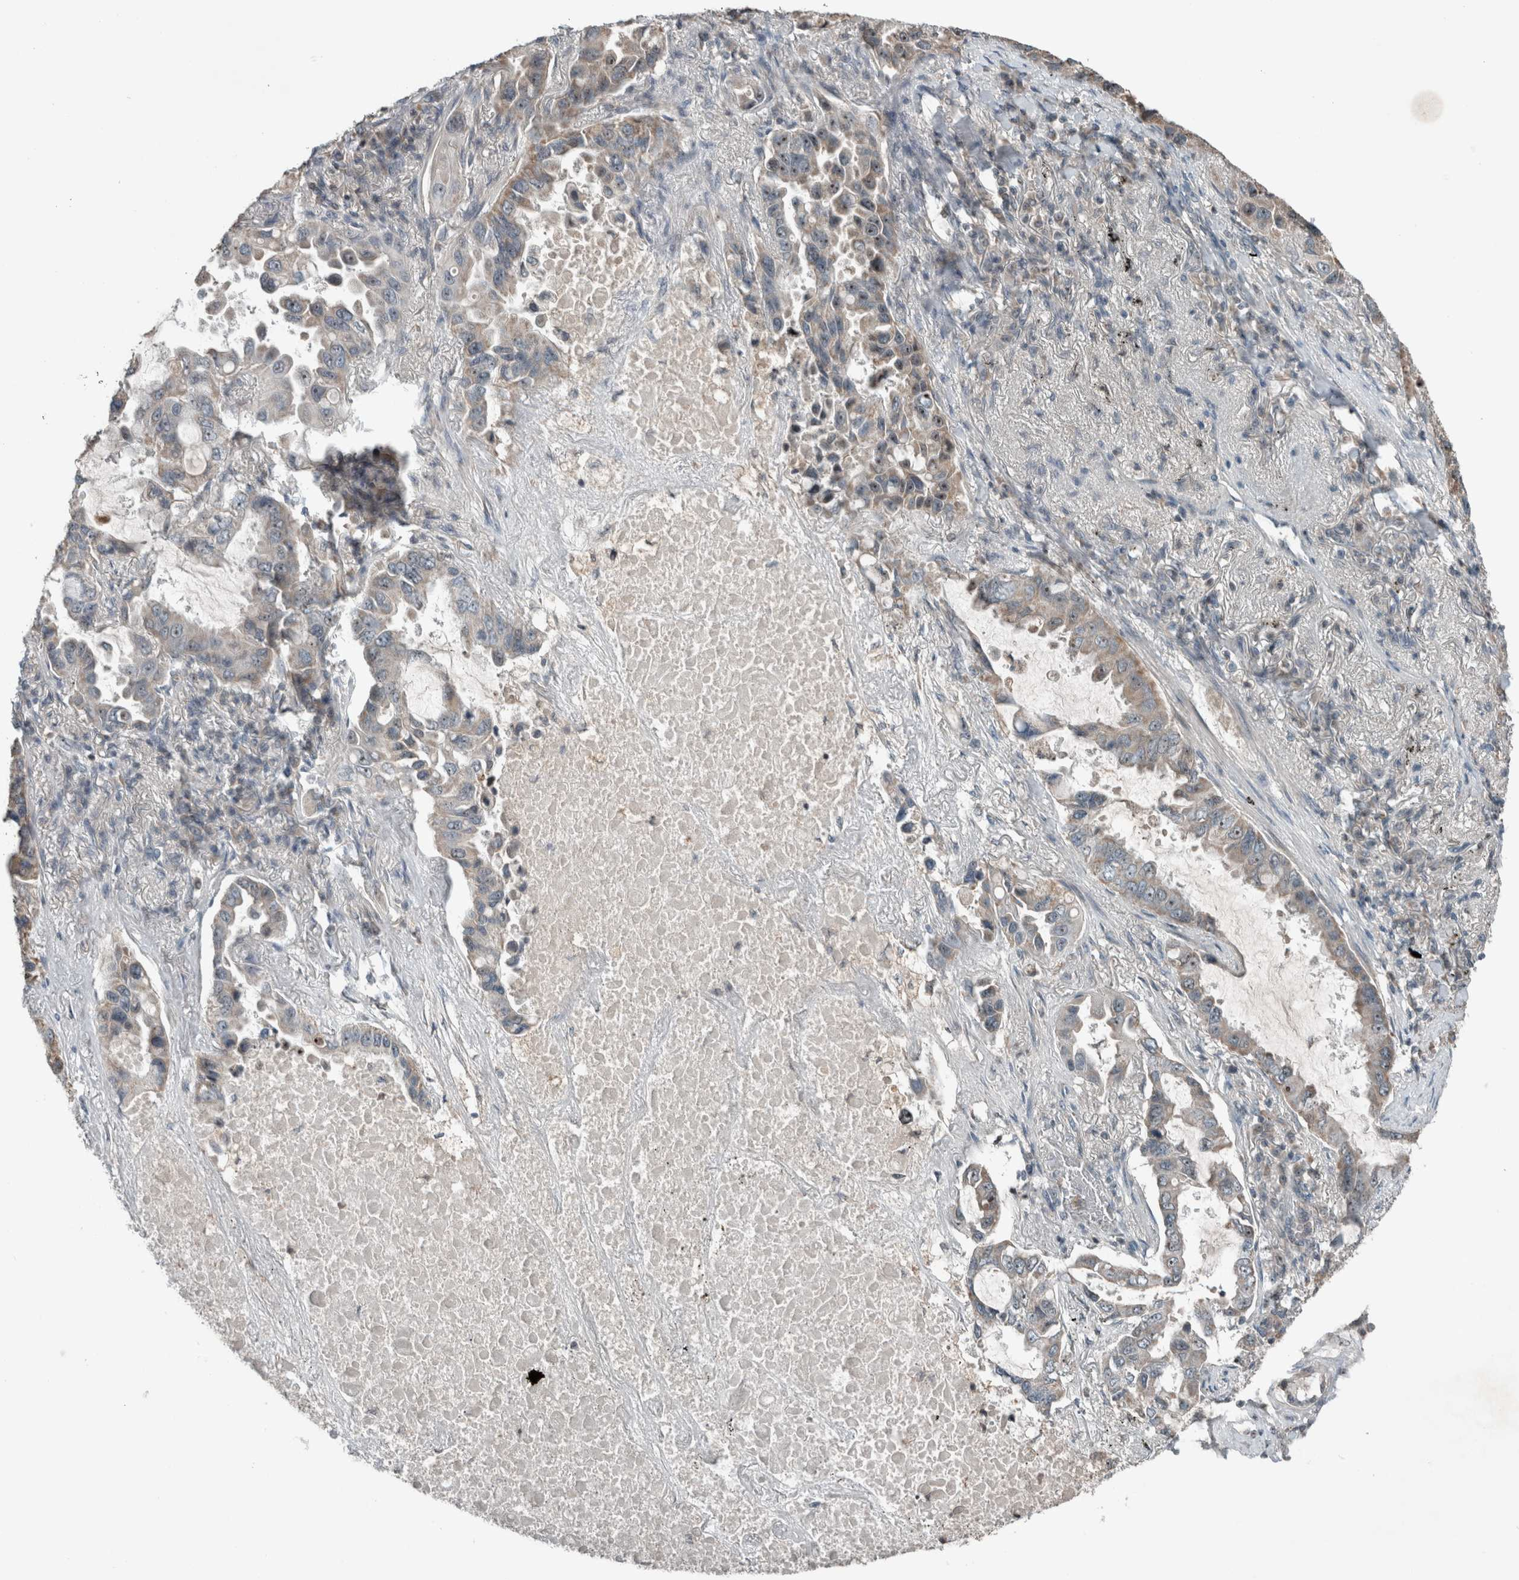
{"staining": {"intensity": "weak", "quantity": ">75%", "location": "cytoplasmic/membranous,nuclear"}, "tissue": "lung cancer", "cell_type": "Tumor cells", "image_type": "cancer", "snomed": [{"axis": "morphology", "description": "Adenocarcinoma, NOS"}, {"axis": "topography", "description": "Lung"}], "caption": "Immunohistochemistry (IHC) histopathology image of neoplastic tissue: lung adenocarcinoma stained using IHC displays low levels of weak protein expression localized specifically in the cytoplasmic/membranous and nuclear of tumor cells, appearing as a cytoplasmic/membranous and nuclear brown color.", "gene": "RPF1", "patient": {"sex": "male", "age": 64}}